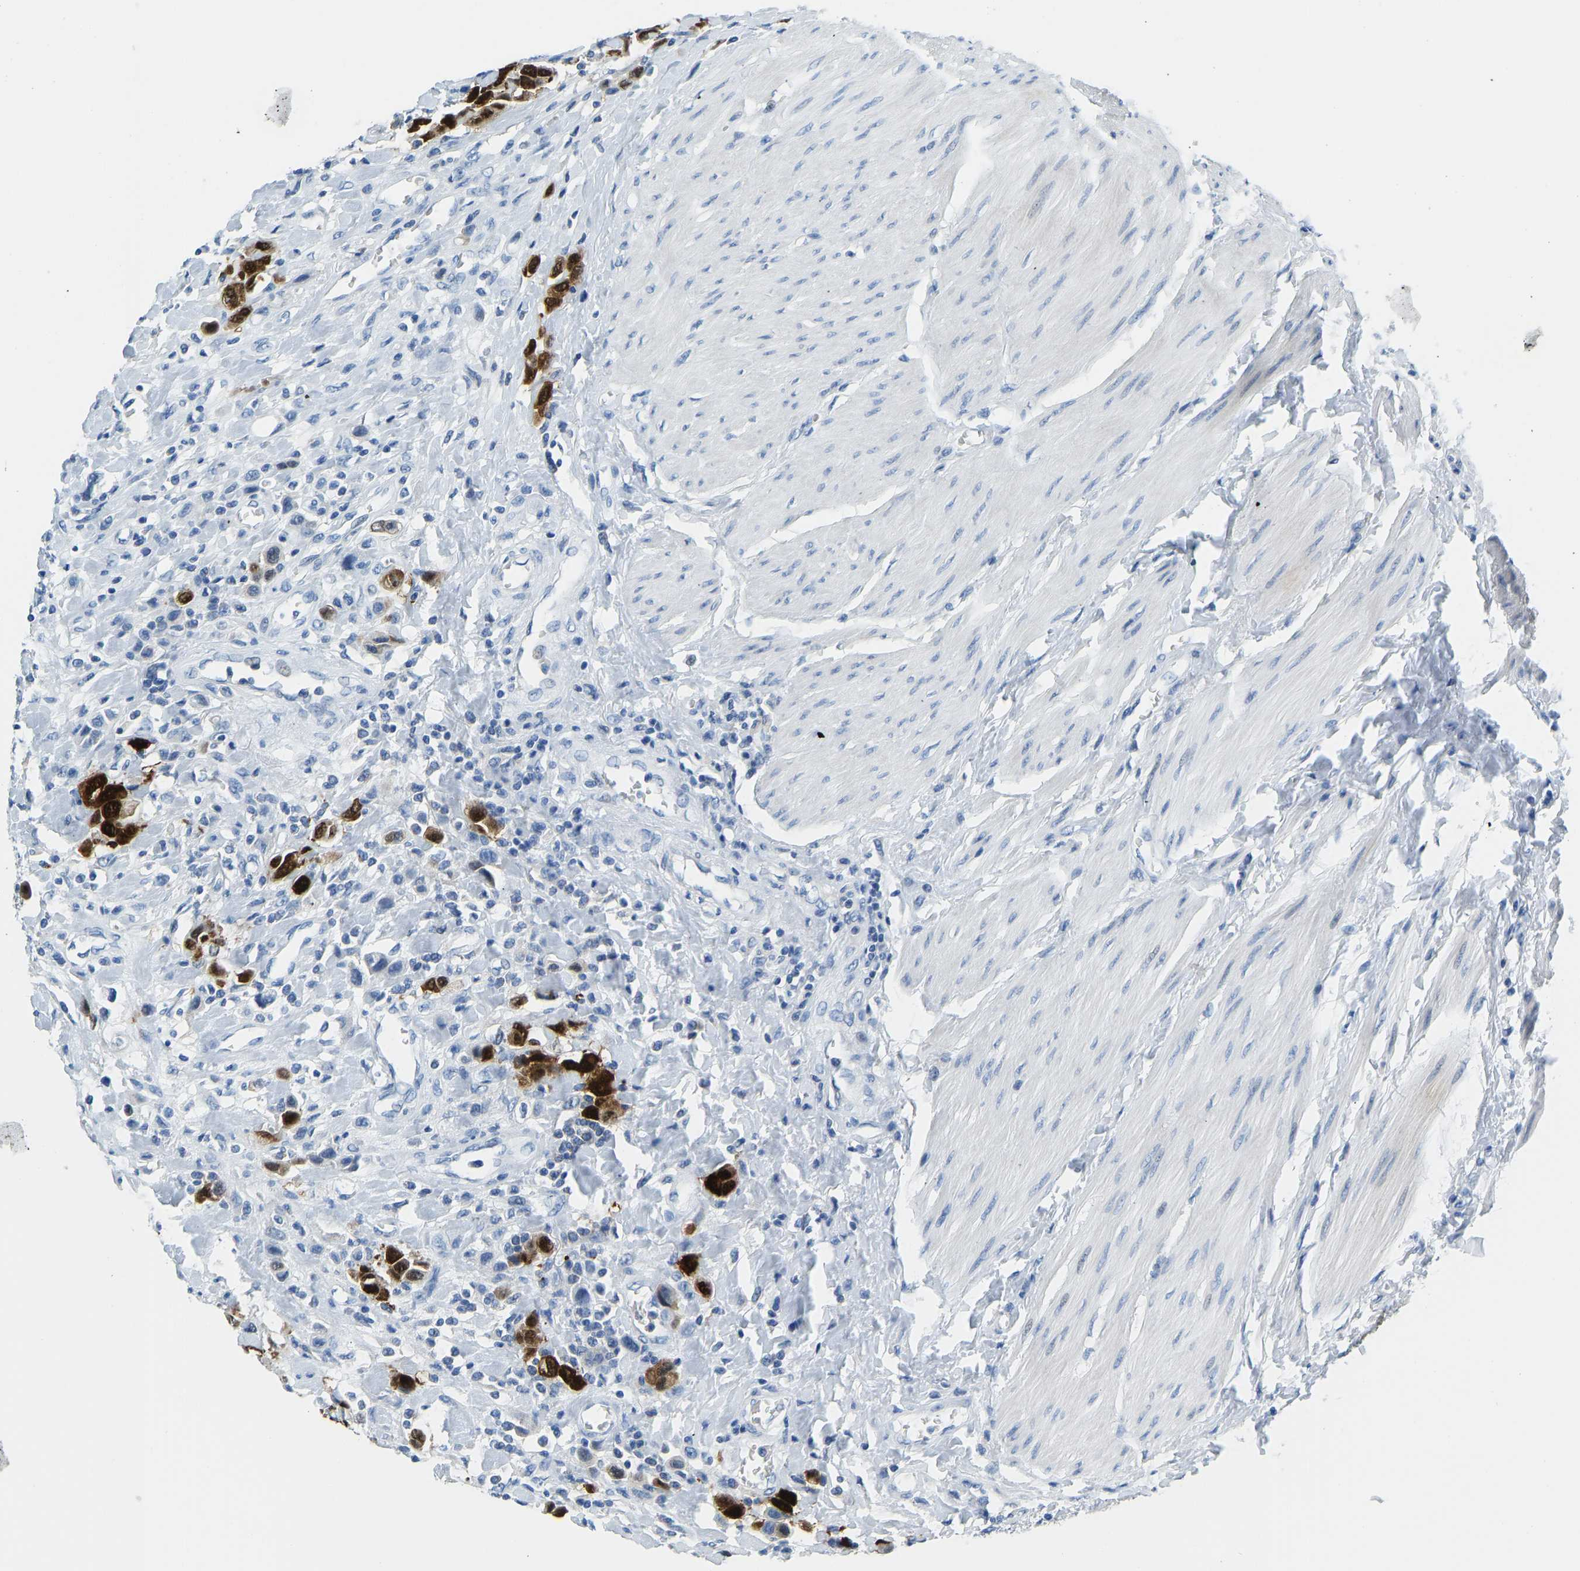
{"staining": {"intensity": "strong", "quantity": ">75%", "location": "cytoplasmic/membranous"}, "tissue": "urothelial cancer", "cell_type": "Tumor cells", "image_type": "cancer", "snomed": [{"axis": "morphology", "description": "Urothelial carcinoma, High grade"}, {"axis": "topography", "description": "Urinary bladder"}], "caption": "Urothelial cancer stained with immunohistochemistry displays strong cytoplasmic/membranous expression in about >75% of tumor cells.", "gene": "SERPINB3", "patient": {"sex": "male", "age": 50}}